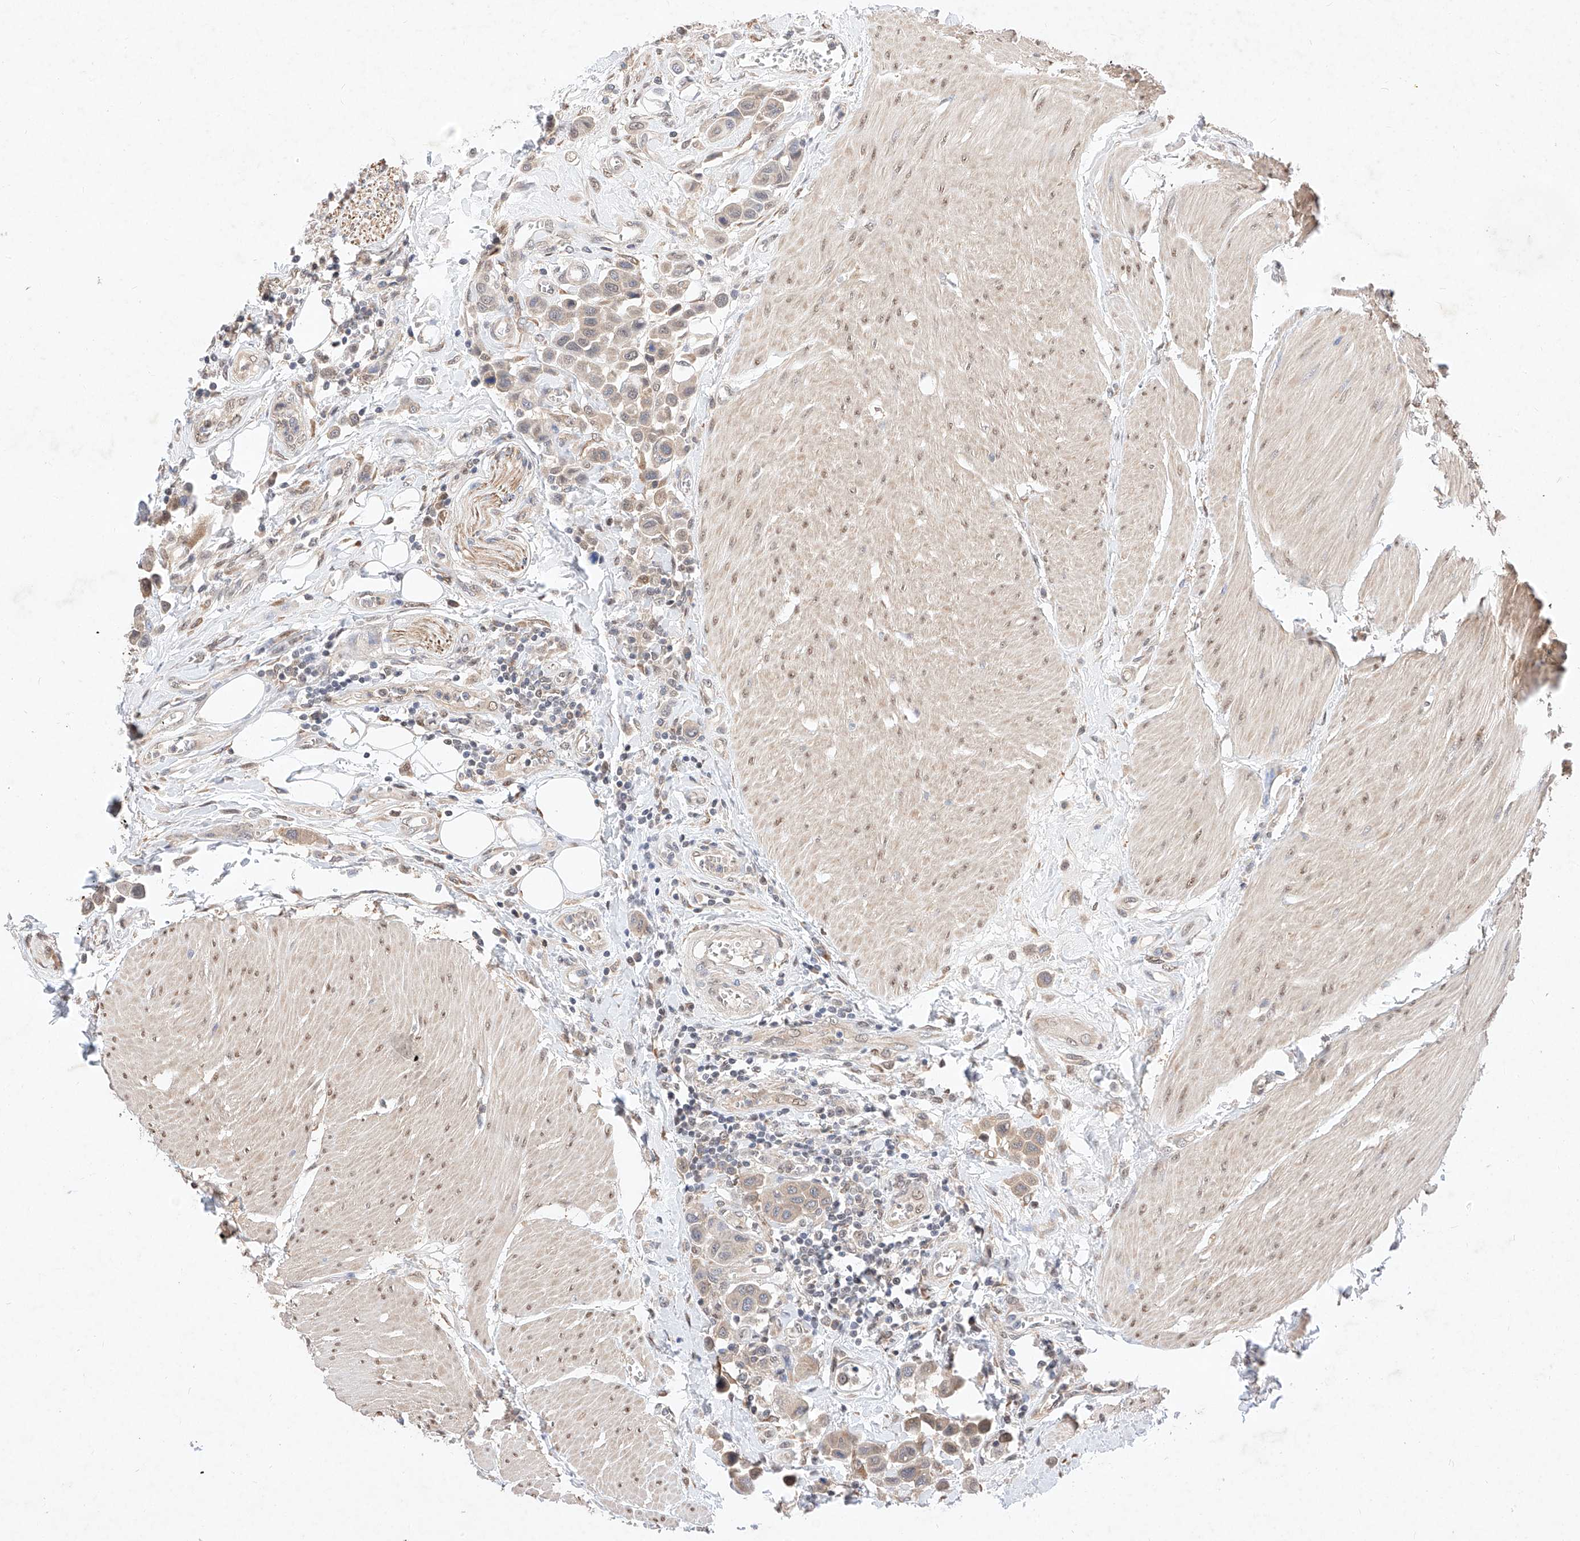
{"staining": {"intensity": "weak", "quantity": "25%-75%", "location": "cytoplasmic/membranous"}, "tissue": "urothelial cancer", "cell_type": "Tumor cells", "image_type": "cancer", "snomed": [{"axis": "morphology", "description": "Urothelial carcinoma, High grade"}, {"axis": "topography", "description": "Urinary bladder"}], "caption": "Protein staining of high-grade urothelial carcinoma tissue exhibits weak cytoplasmic/membranous staining in about 25%-75% of tumor cells. (DAB IHC with brightfield microscopy, high magnification).", "gene": "ZSCAN4", "patient": {"sex": "male", "age": 50}}